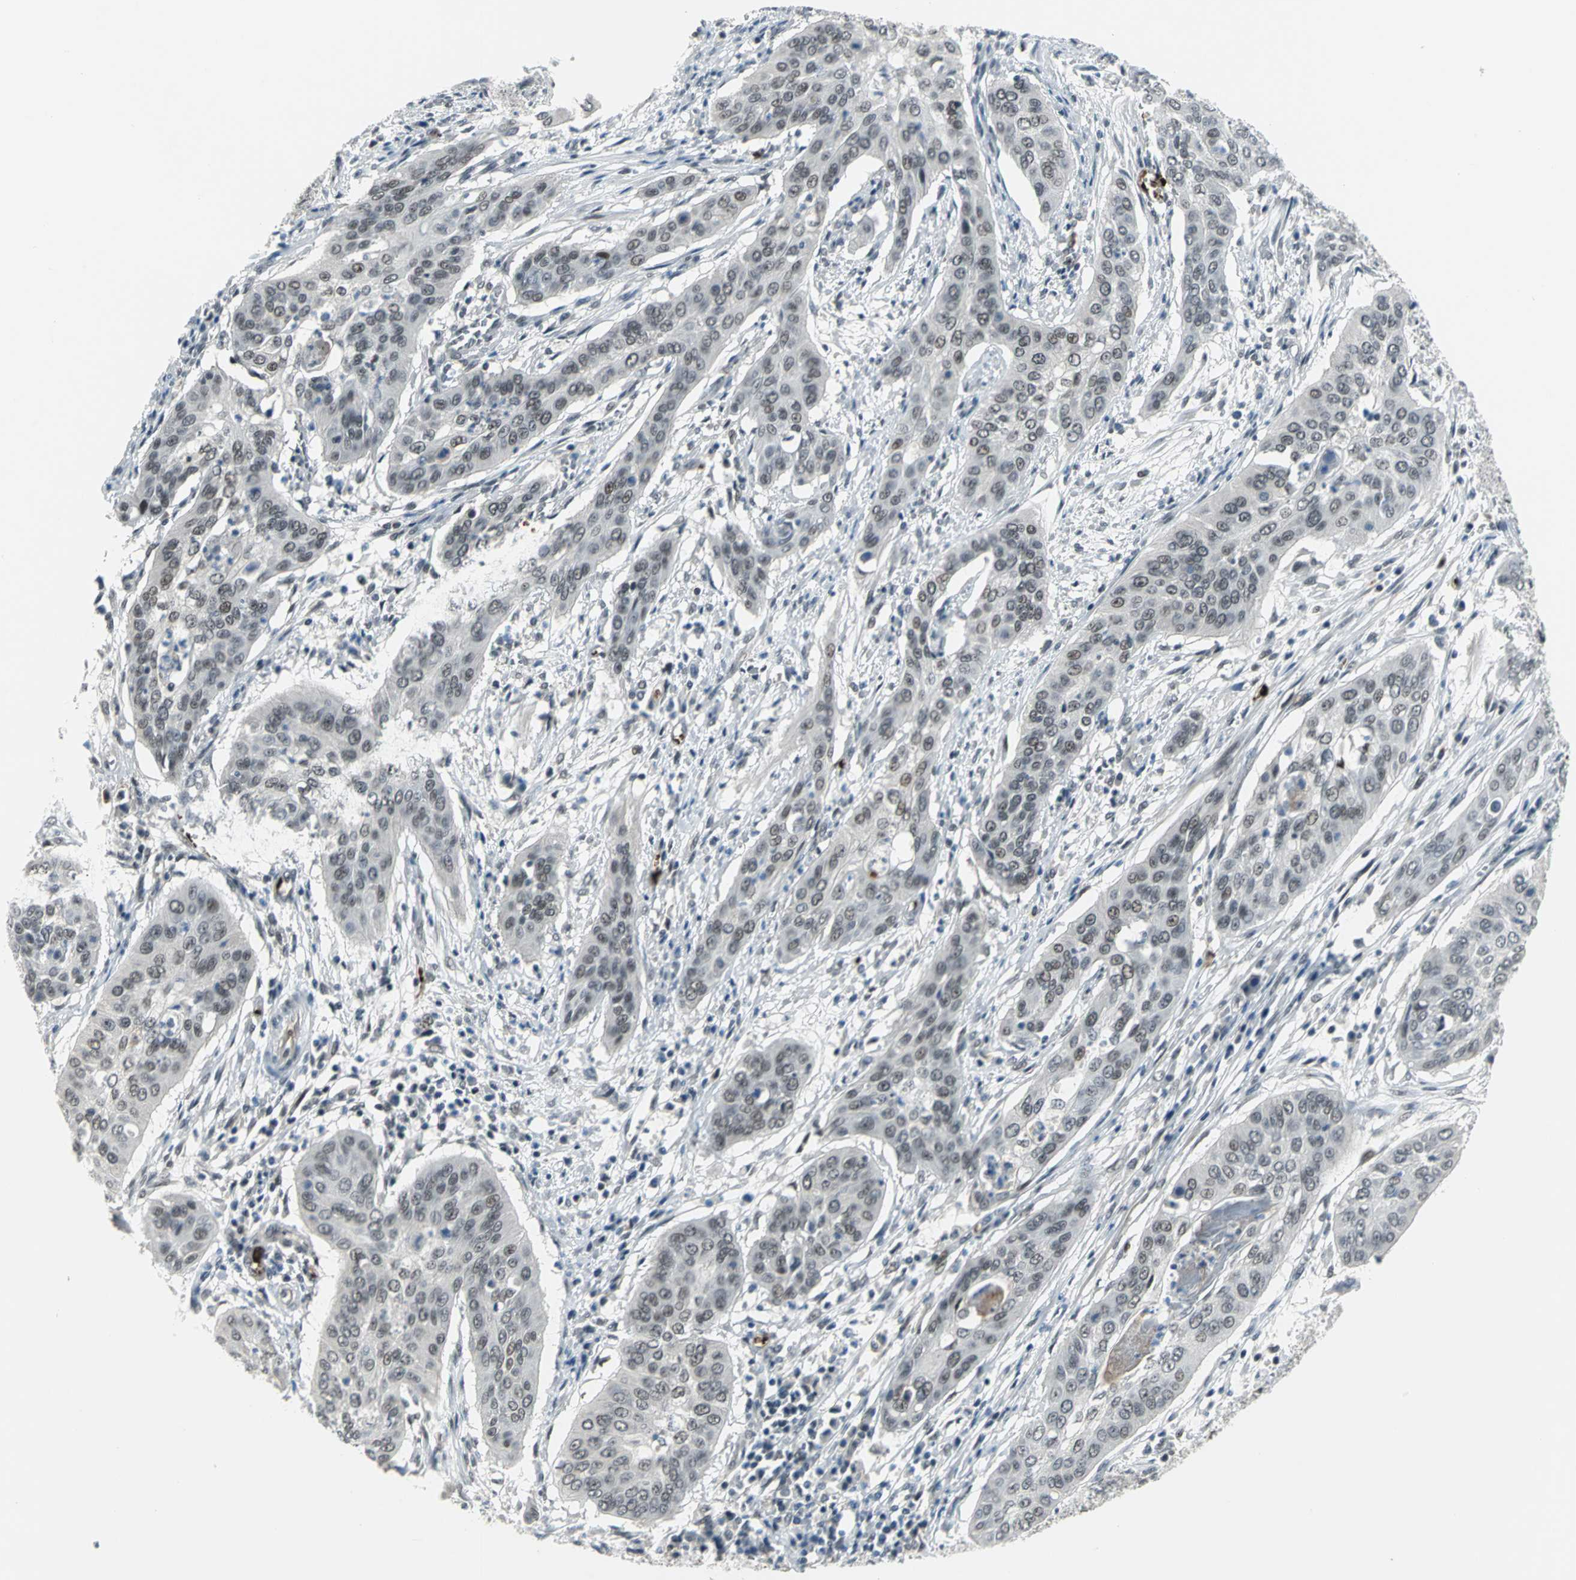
{"staining": {"intensity": "moderate", "quantity": "25%-75%", "location": "nuclear"}, "tissue": "cervical cancer", "cell_type": "Tumor cells", "image_type": "cancer", "snomed": [{"axis": "morphology", "description": "Squamous cell carcinoma, NOS"}, {"axis": "topography", "description": "Cervix"}], "caption": "This image exhibits cervical cancer (squamous cell carcinoma) stained with immunohistochemistry (IHC) to label a protein in brown. The nuclear of tumor cells show moderate positivity for the protein. Nuclei are counter-stained blue.", "gene": "GLI3", "patient": {"sex": "female", "age": 39}}